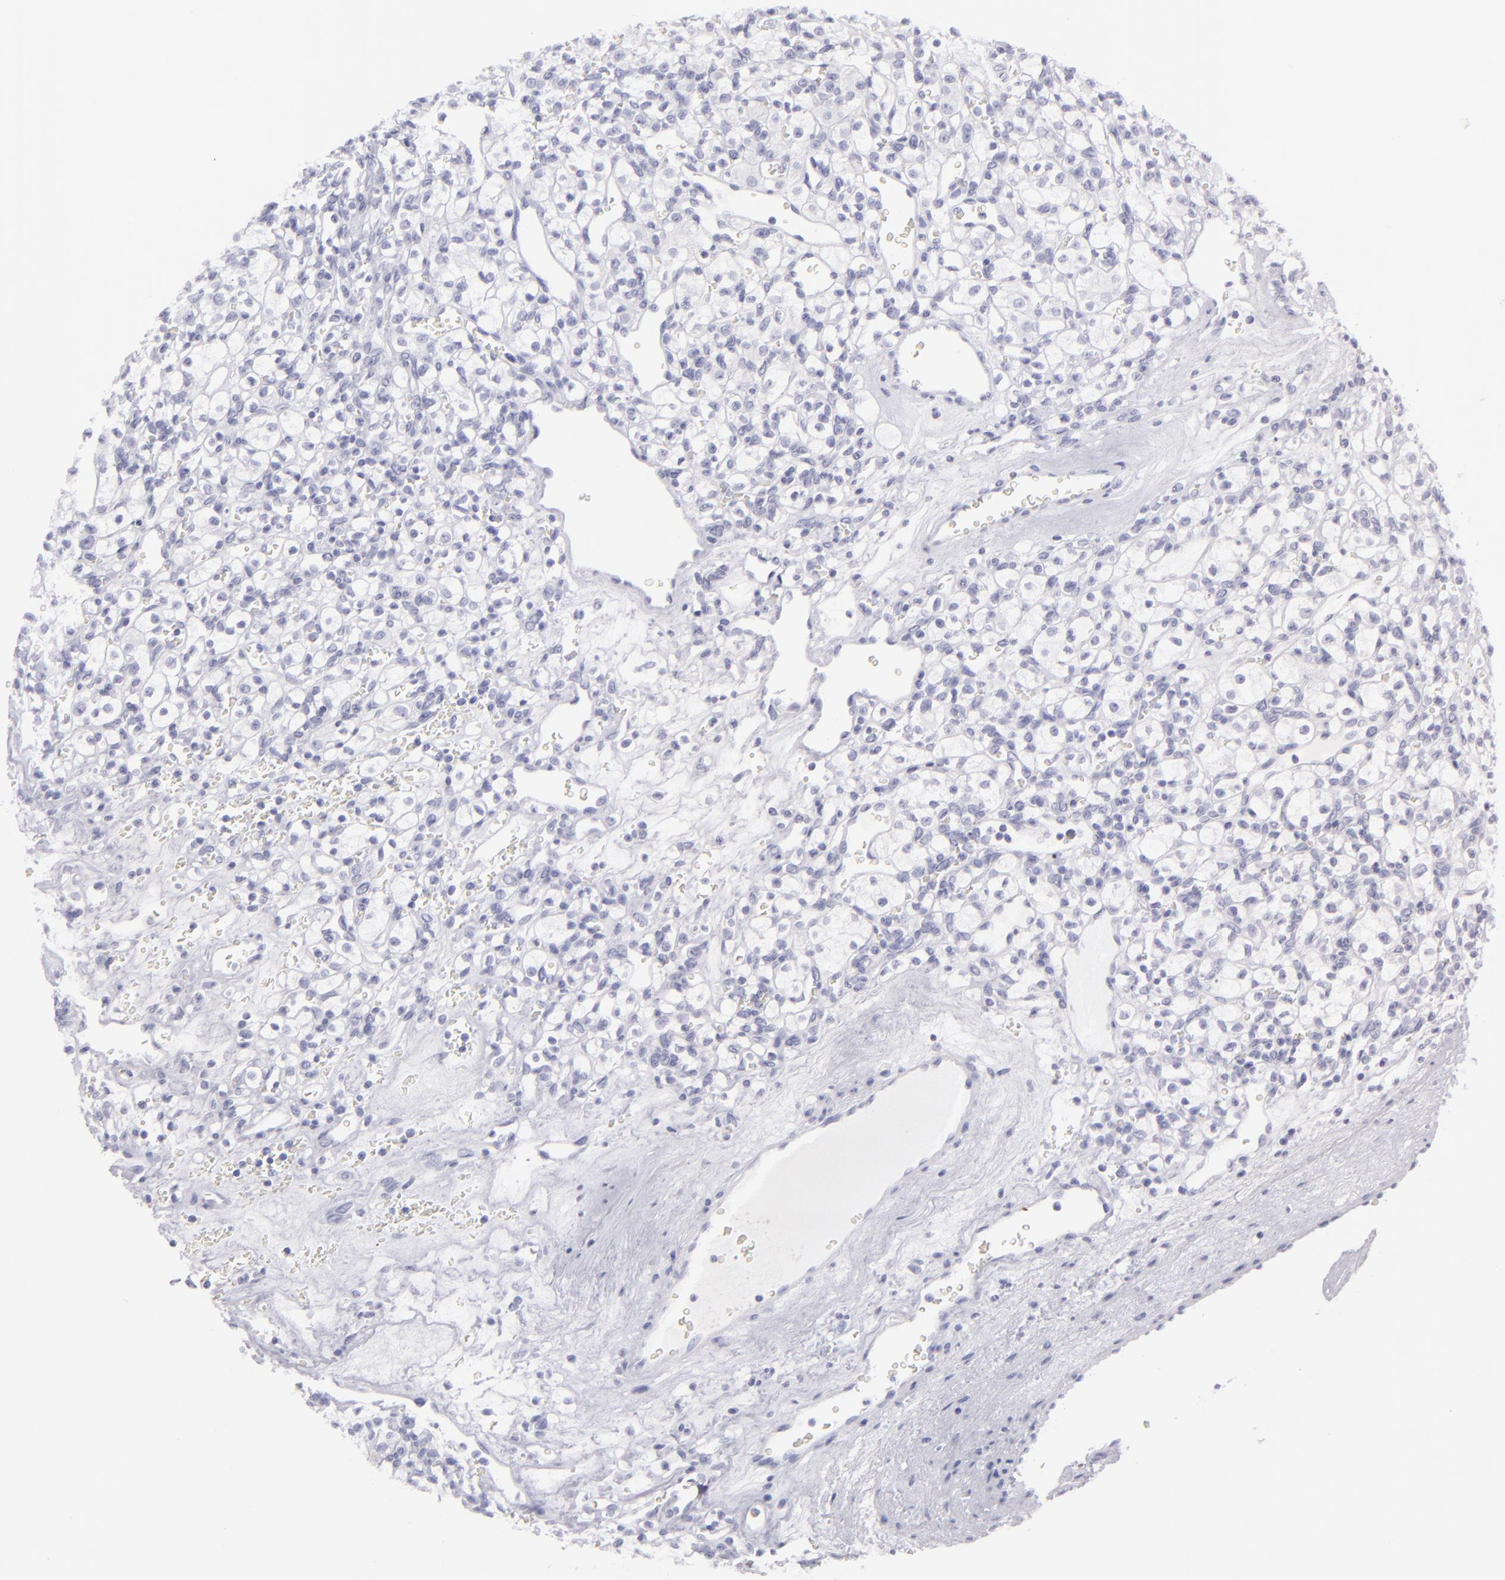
{"staining": {"intensity": "negative", "quantity": "none", "location": "none"}, "tissue": "renal cancer", "cell_type": "Tumor cells", "image_type": "cancer", "snomed": [{"axis": "morphology", "description": "Adenocarcinoma, NOS"}, {"axis": "topography", "description": "Kidney"}], "caption": "A histopathology image of renal cancer stained for a protein shows no brown staining in tumor cells.", "gene": "FLG", "patient": {"sex": "female", "age": 62}}